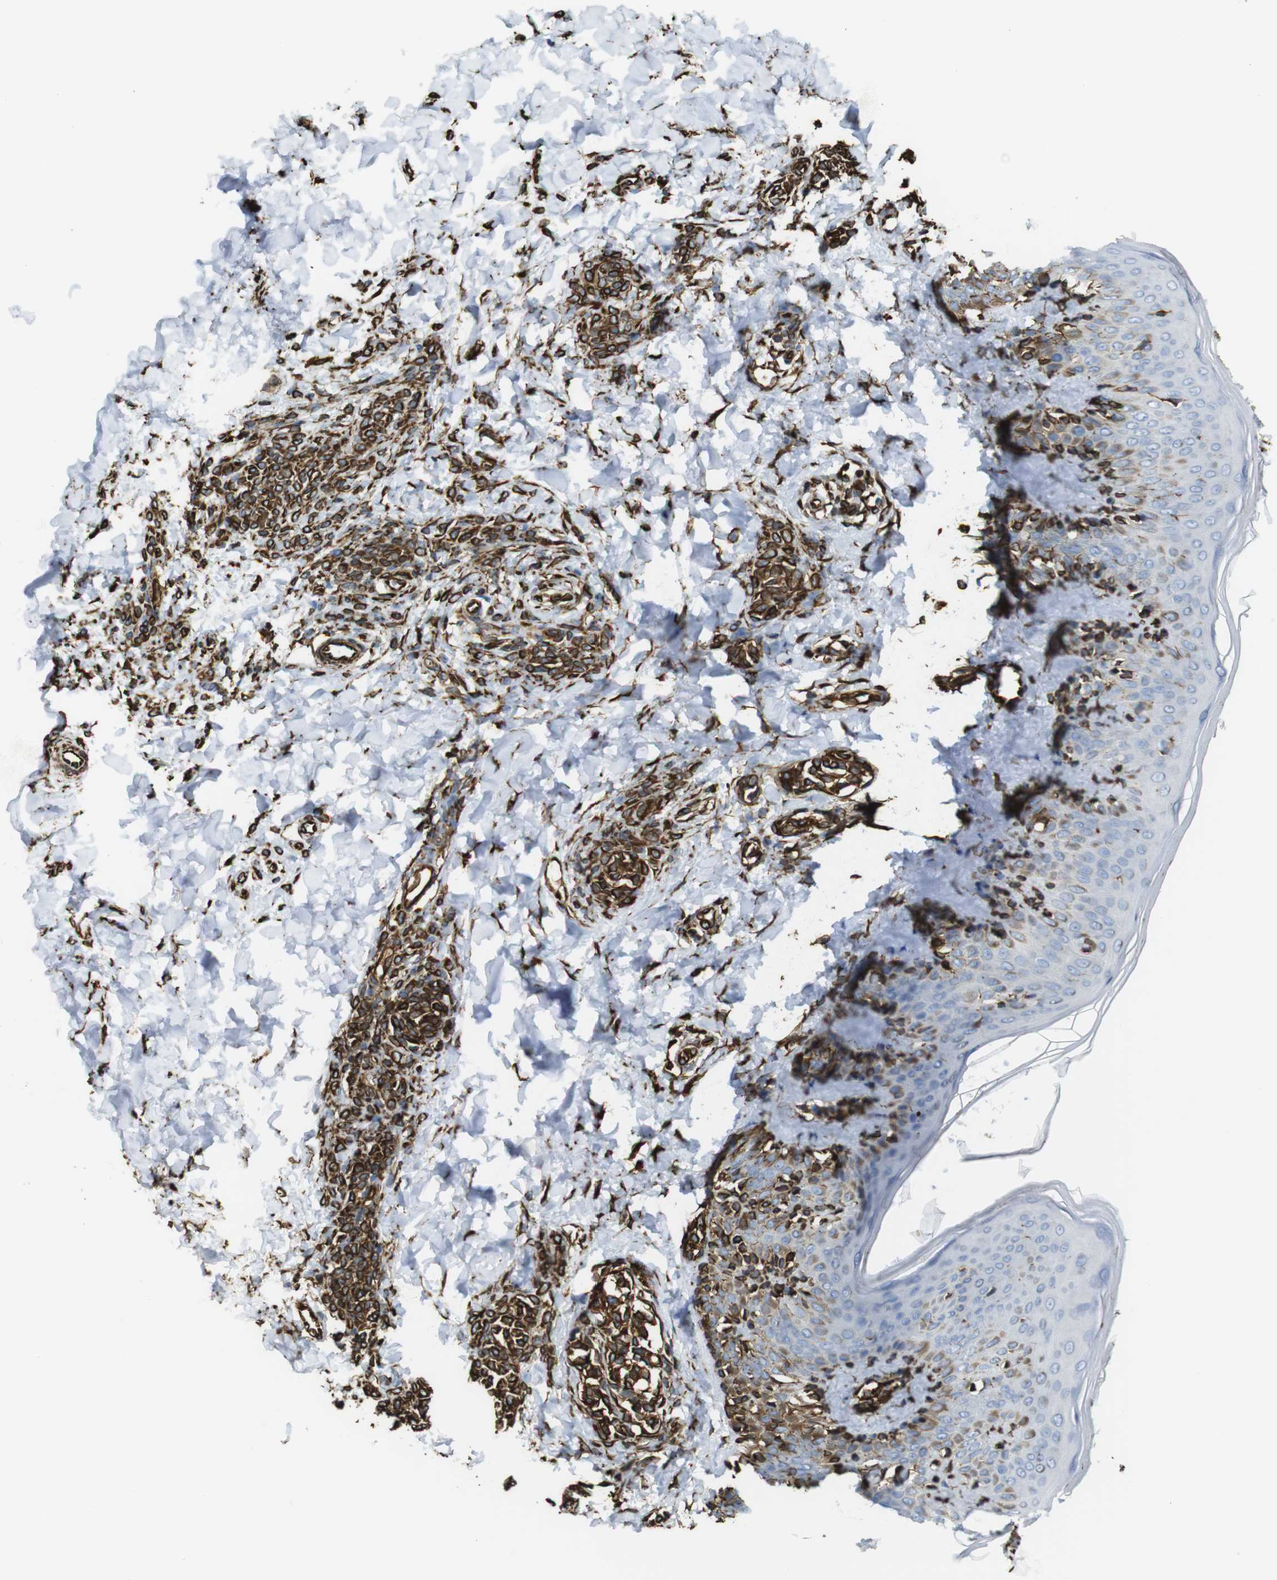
{"staining": {"intensity": "strong", "quantity": ">75%", "location": "cytoplasmic/membranous"}, "tissue": "skin", "cell_type": "Fibroblasts", "image_type": "normal", "snomed": [{"axis": "morphology", "description": "Normal tissue, NOS"}, {"axis": "topography", "description": "Skin"}], "caption": "An immunohistochemistry photomicrograph of unremarkable tissue is shown. Protein staining in brown labels strong cytoplasmic/membranous positivity in skin within fibroblasts. (DAB (3,3'-diaminobenzidine) = brown stain, brightfield microscopy at high magnification).", "gene": "RALGPS1", "patient": {"sex": "male", "age": 16}}